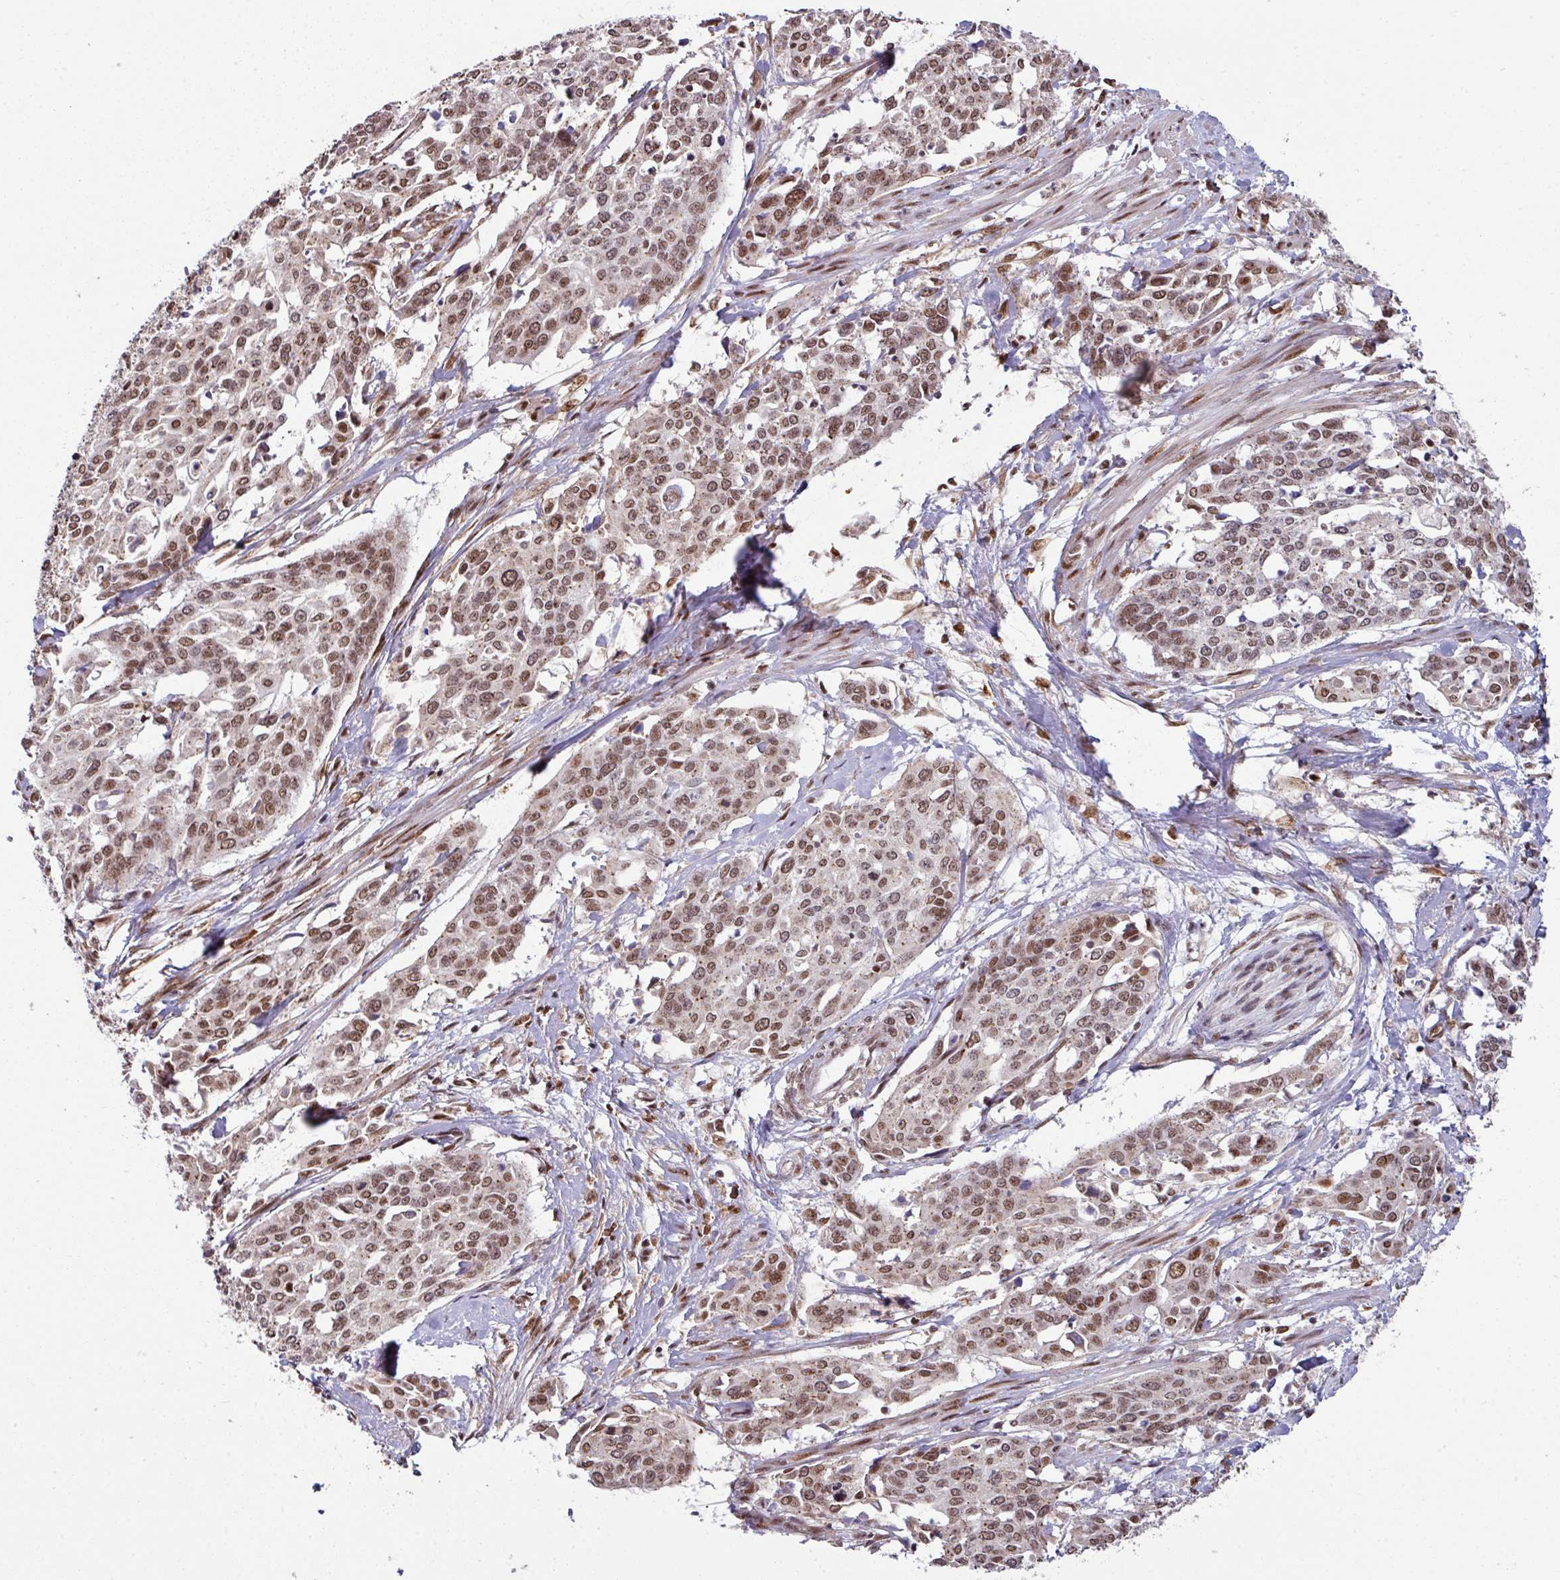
{"staining": {"intensity": "strong", "quantity": ">75%", "location": "nuclear"}, "tissue": "cervical cancer", "cell_type": "Tumor cells", "image_type": "cancer", "snomed": [{"axis": "morphology", "description": "Squamous cell carcinoma, NOS"}, {"axis": "topography", "description": "Cervix"}], "caption": "Immunohistochemical staining of human cervical cancer (squamous cell carcinoma) displays high levels of strong nuclear protein expression in approximately >75% of tumor cells.", "gene": "PHF23", "patient": {"sex": "female", "age": 44}}